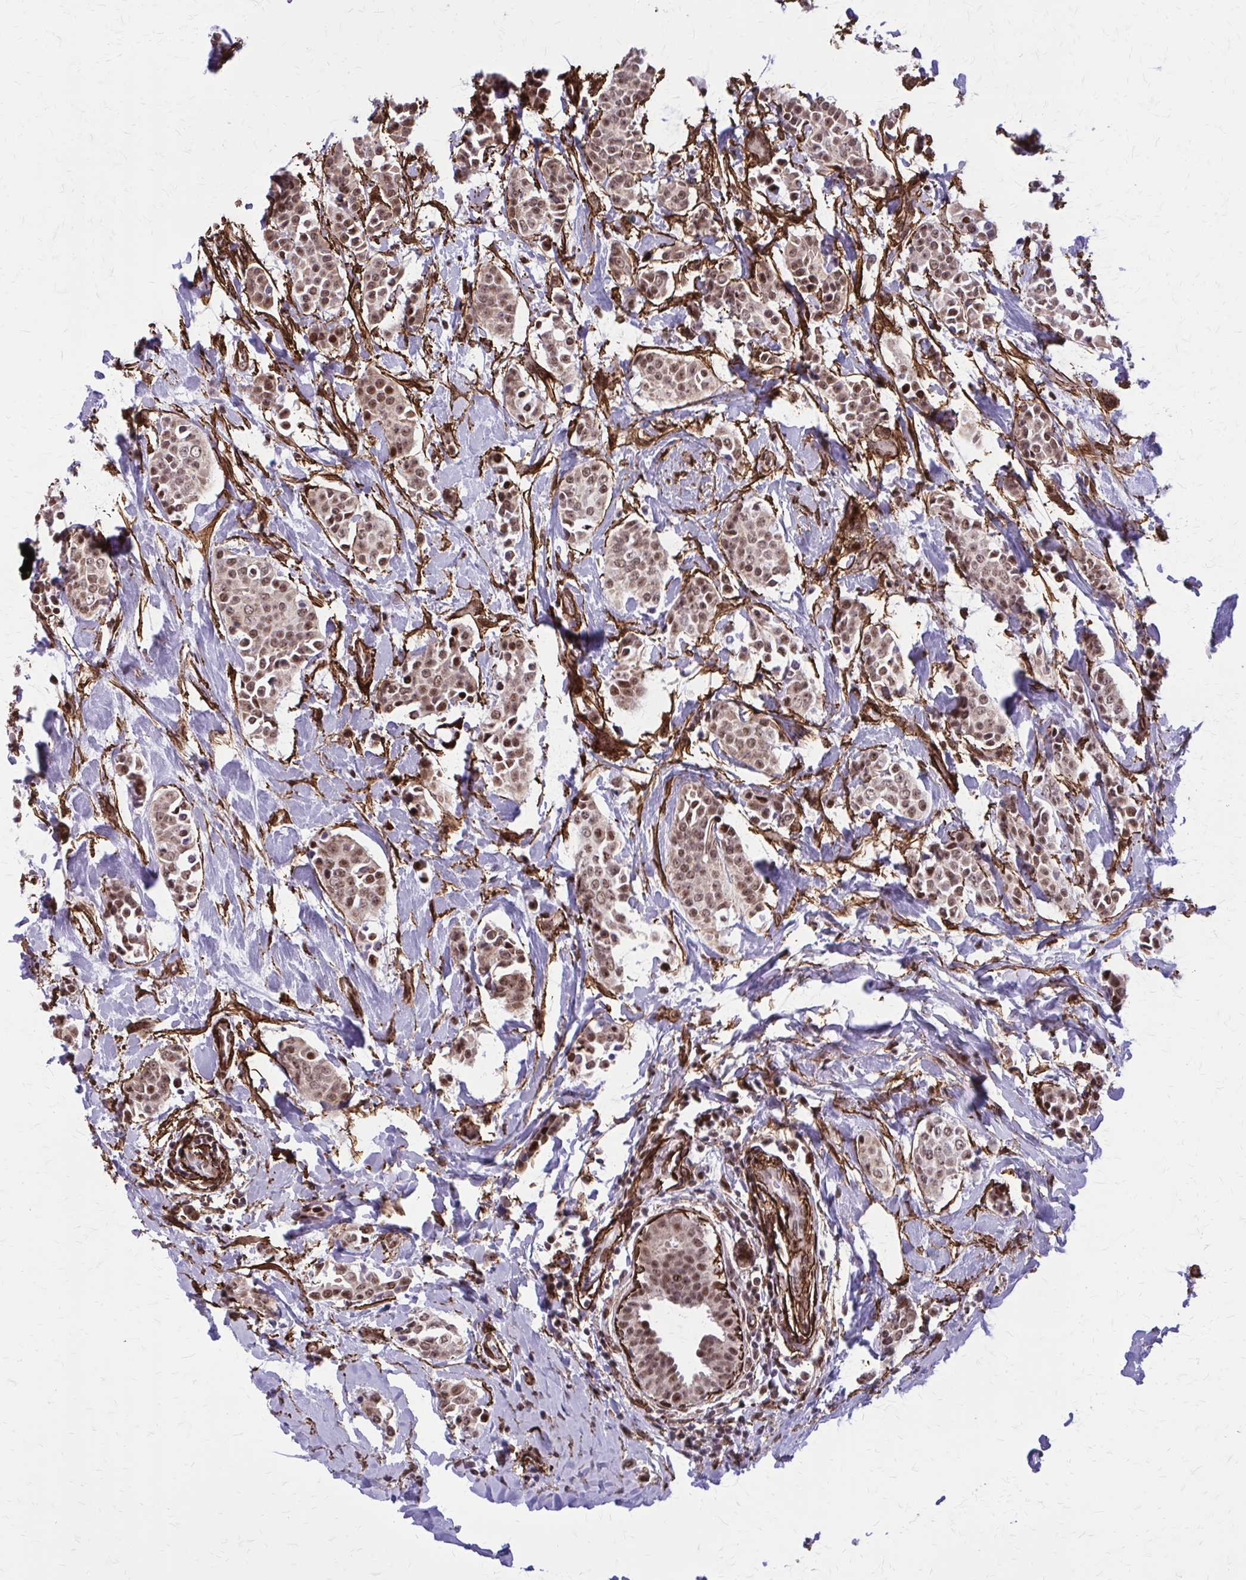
{"staining": {"intensity": "moderate", "quantity": ">75%", "location": "nuclear"}, "tissue": "breast cancer", "cell_type": "Tumor cells", "image_type": "cancer", "snomed": [{"axis": "morphology", "description": "Duct carcinoma"}, {"axis": "topography", "description": "Breast"}], "caption": "Intraductal carcinoma (breast) tissue displays moderate nuclear expression in approximately >75% of tumor cells, visualized by immunohistochemistry.", "gene": "NRBF2", "patient": {"sex": "female", "age": 64}}